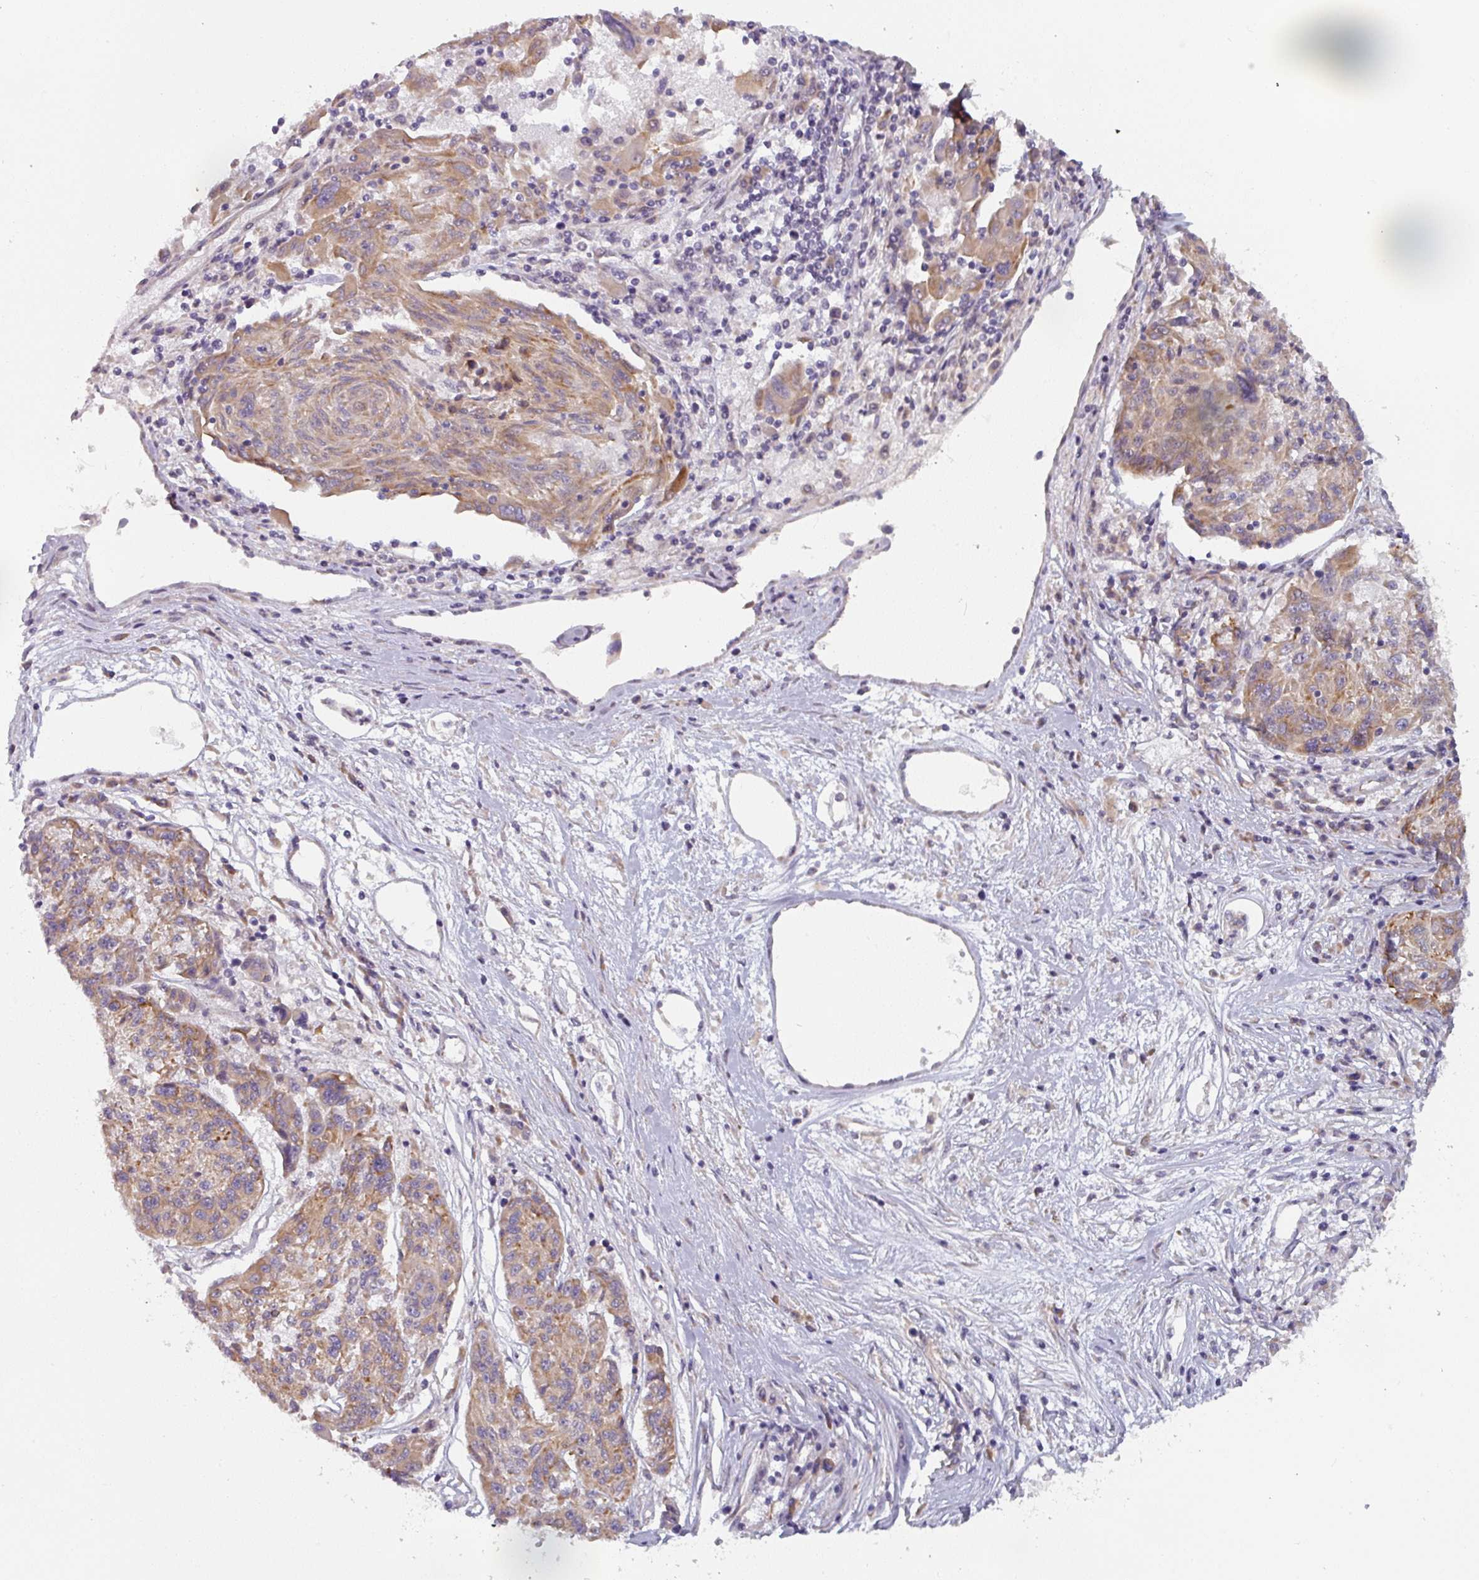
{"staining": {"intensity": "moderate", "quantity": ">75%", "location": "cytoplasmic/membranous"}, "tissue": "melanoma", "cell_type": "Tumor cells", "image_type": "cancer", "snomed": [{"axis": "morphology", "description": "Malignant melanoma, NOS"}, {"axis": "topography", "description": "Skin"}], "caption": "Melanoma stained with a protein marker demonstrates moderate staining in tumor cells.", "gene": "TAPT1", "patient": {"sex": "male", "age": 53}}